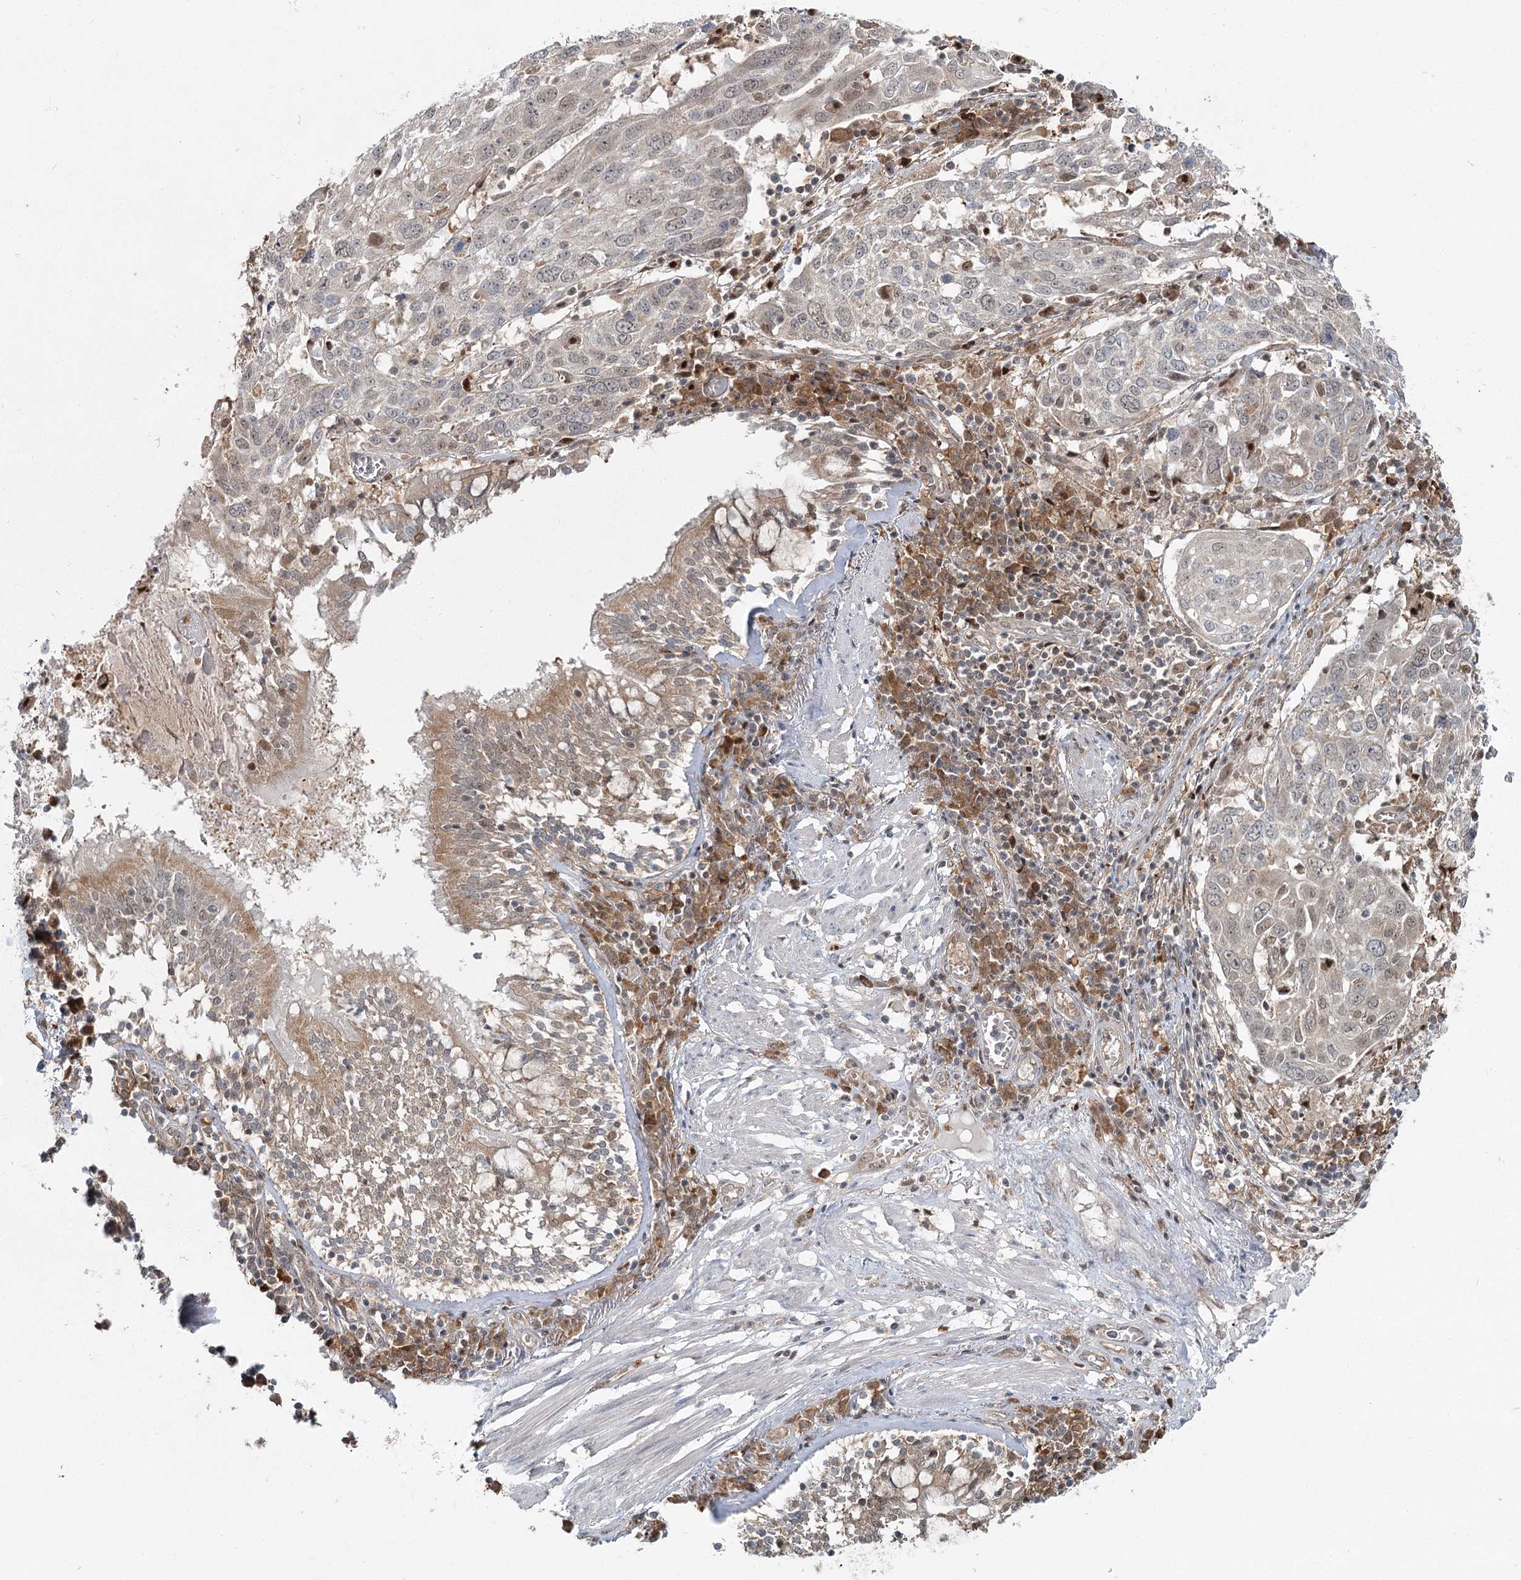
{"staining": {"intensity": "weak", "quantity": "<25%", "location": "nuclear"}, "tissue": "lung cancer", "cell_type": "Tumor cells", "image_type": "cancer", "snomed": [{"axis": "morphology", "description": "Squamous cell carcinoma, NOS"}, {"axis": "topography", "description": "Lung"}], "caption": "This is a photomicrograph of immunohistochemistry (IHC) staining of lung cancer, which shows no positivity in tumor cells. (DAB (3,3'-diaminobenzidine) immunohistochemistry, high magnification).", "gene": "THNSL1", "patient": {"sex": "male", "age": 65}}